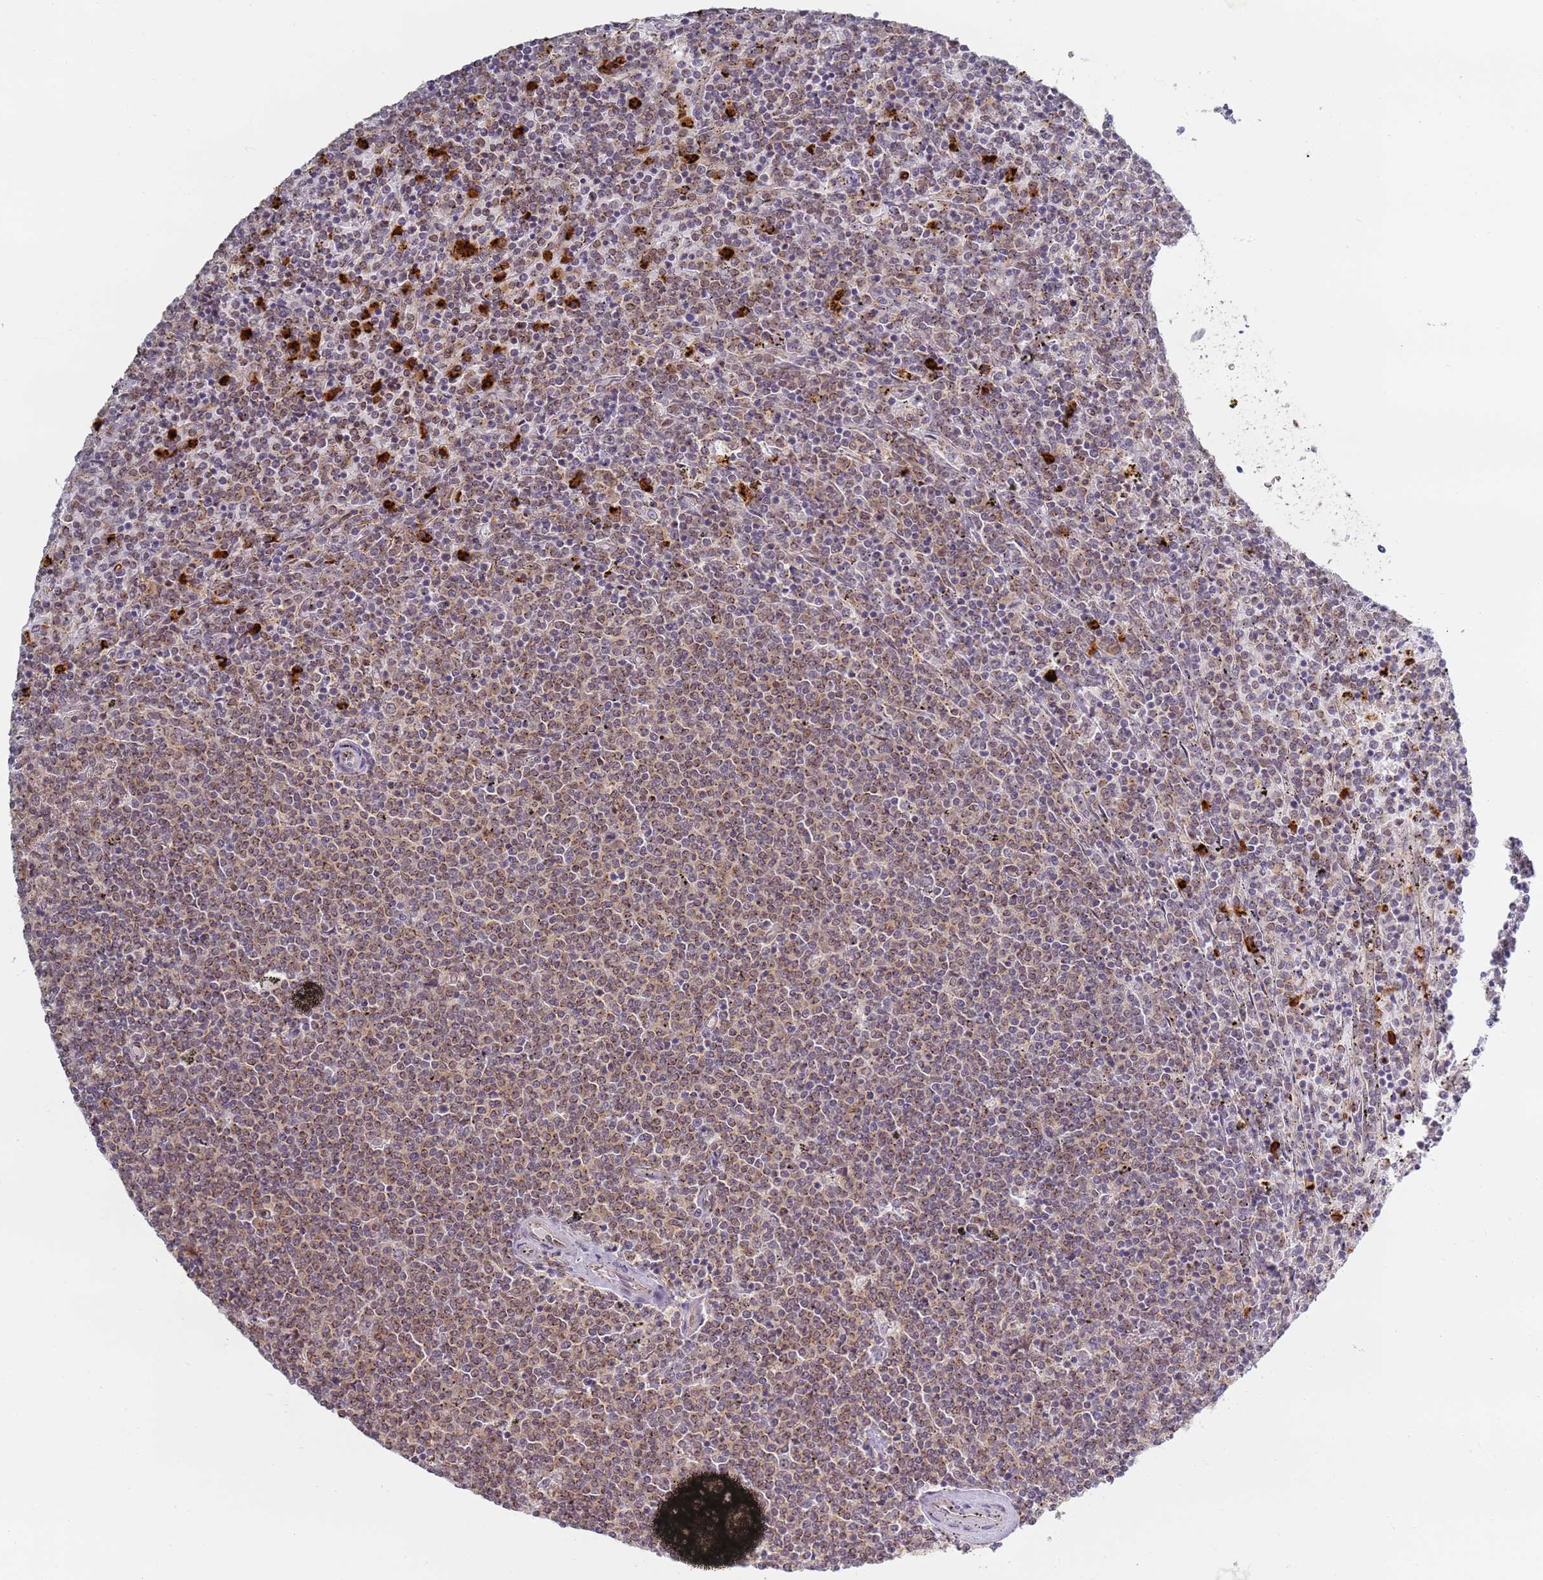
{"staining": {"intensity": "moderate", "quantity": ">75%", "location": "cytoplasmic/membranous,nuclear"}, "tissue": "lymphoma", "cell_type": "Tumor cells", "image_type": "cancer", "snomed": [{"axis": "morphology", "description": "Malignant lymphoma, non-Hodgkin's type, Low grade"}, {"axis": "topography", "description": "Spleen"}], "caption": "Immunohistochemistry (DAB) staining of malignant lymphoma, non-Hodgkin's type (low-grade) reveals moderate cytoplasmic/membranous and nuclear protein expression in approximately >75% of tumor cells.", "gene": "CEP170", "patient": {"sex": "female", "age": 50}}